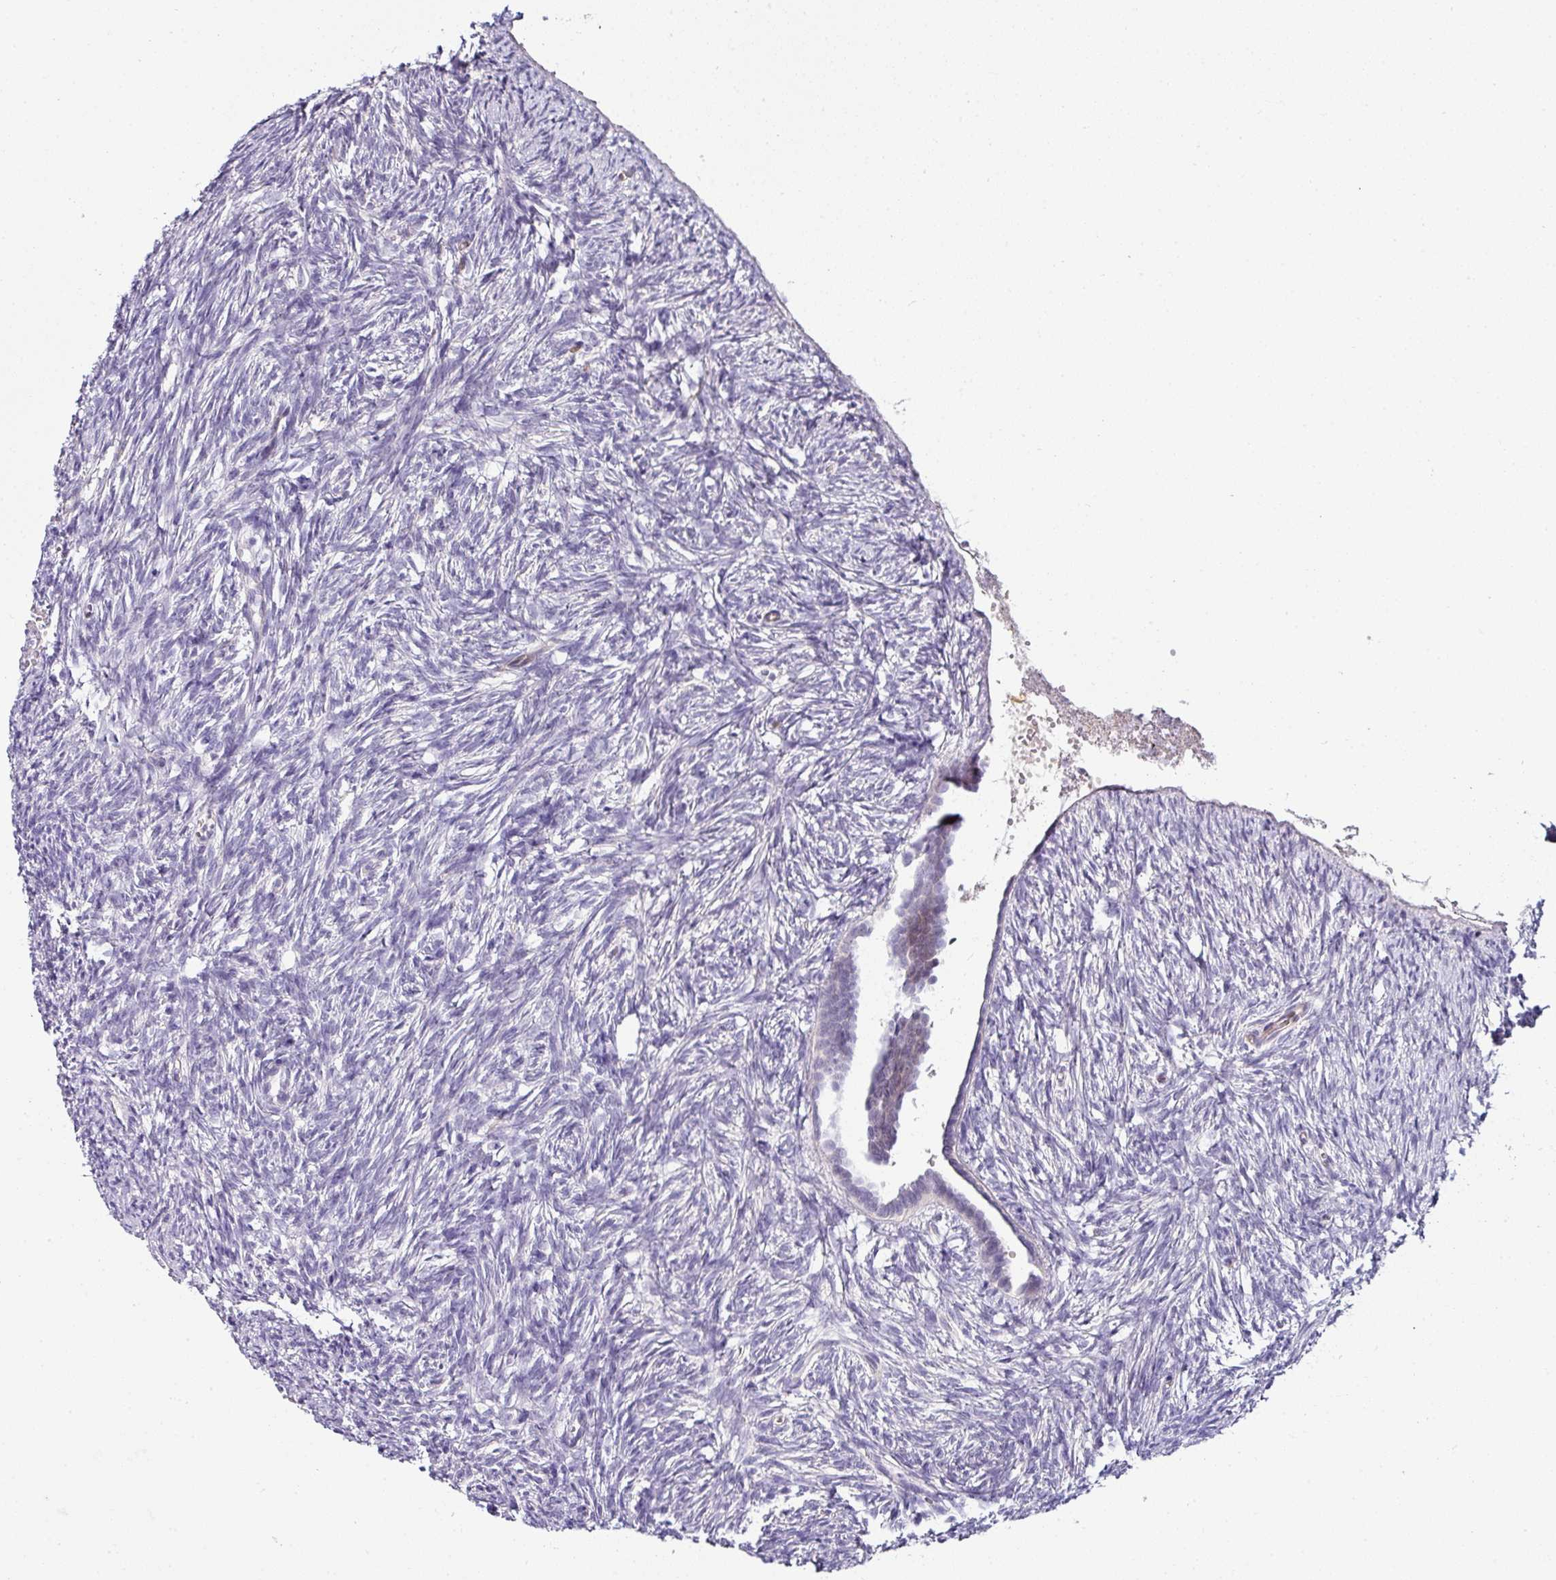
{"staining": {"intensity": "negative", "quantity": "none", "location": "none"}, "tissue": "ovary", "cell_type": "Ovarian stroma cells", "image_type": "normal", "snomed": [{"axis": "morphology", "description": "Normal tissue, NOS"}, {"axis": "topography", "description": "Ovary"}], "caption": "The IHC micrograph has no significant expression in ovarian stroma cells of ovary. The staining is performed using DAB (3,3'-diaminobenzidine) brown chromogen with nuclei counter-stained in using hematoxylin.", "gene": "NAPSA", "patient": {"sex": "female", "age": 51}}